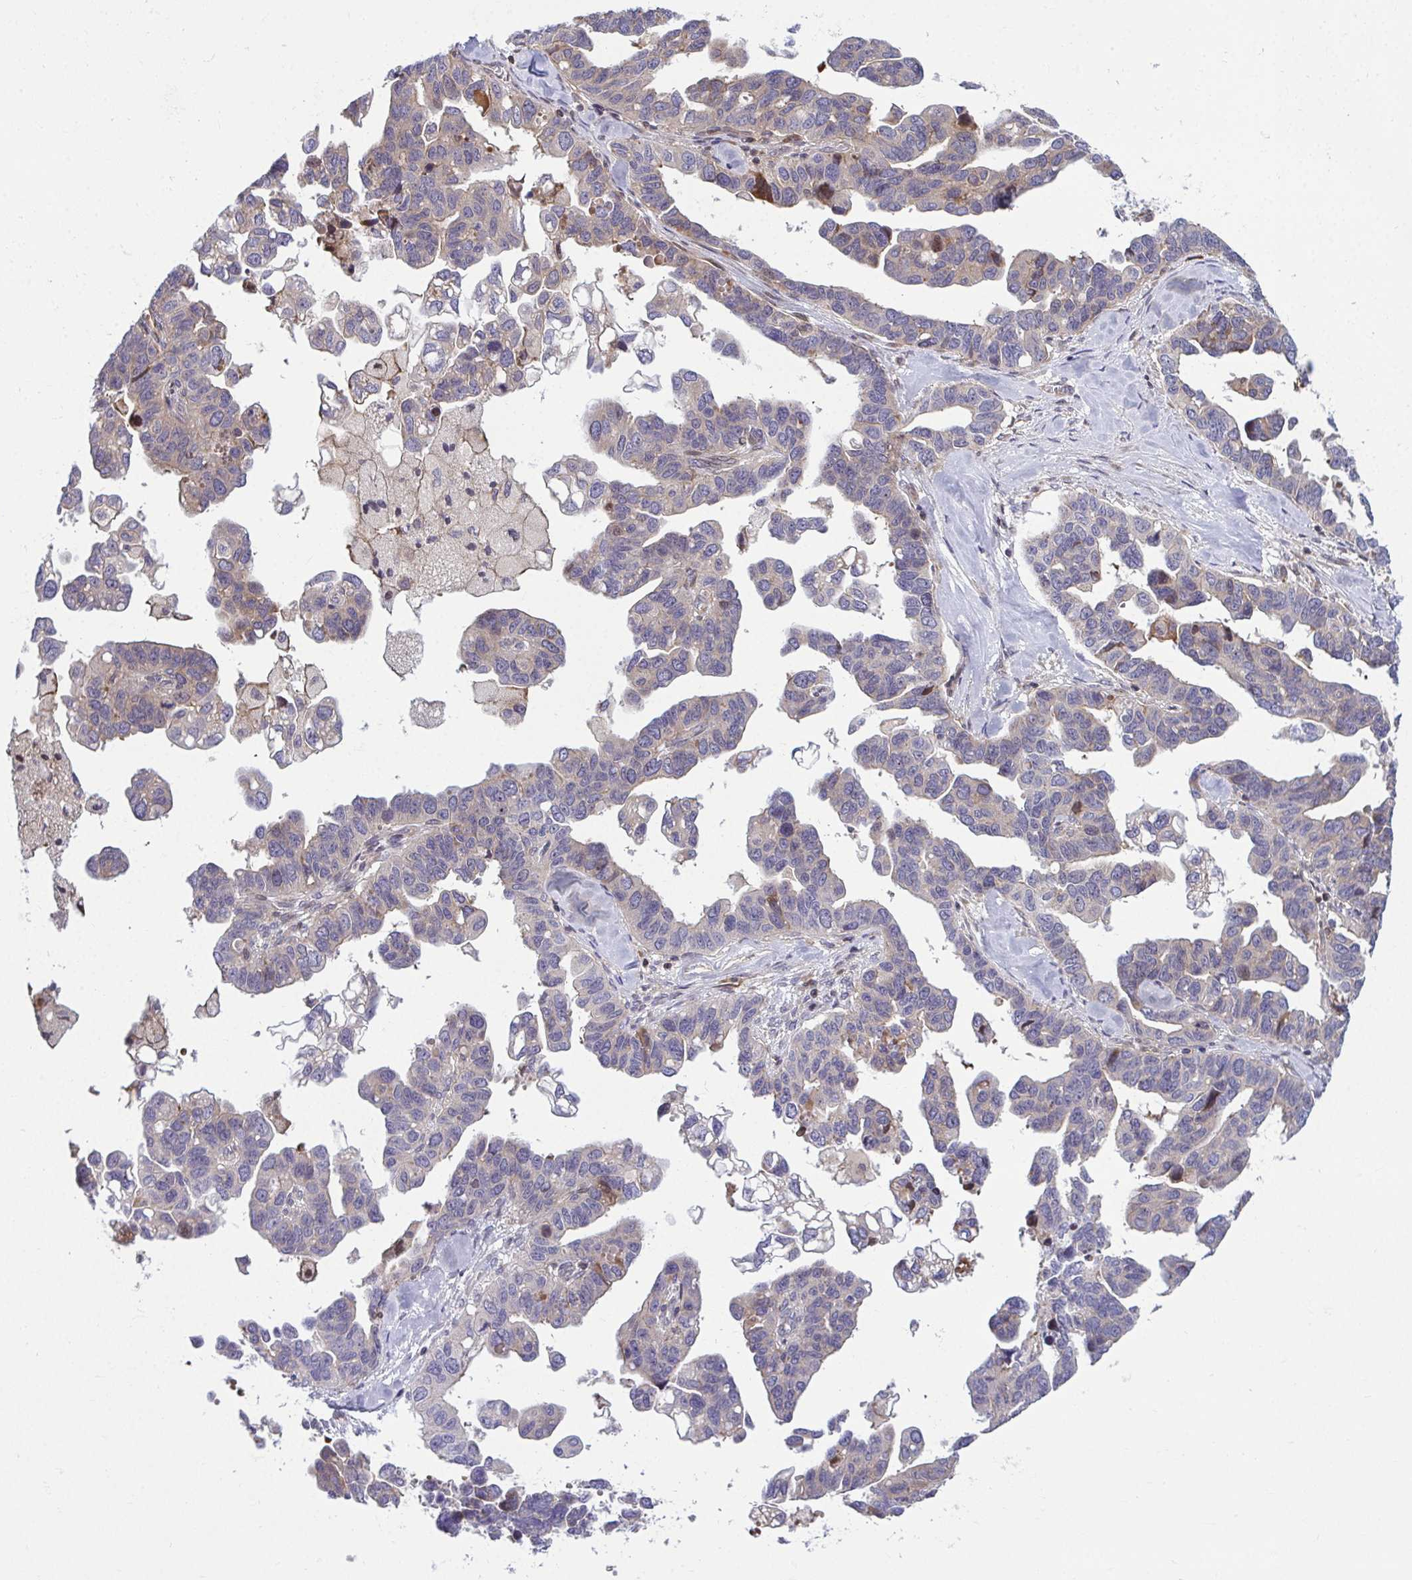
{"staining": {"intensity": "negative", "quantity": "none", "location": "none"}, "tissue": "ovarian cancer", "cell_type": "Tumor cells", "image_type": "cancer", "snomed": [{"axis": "morphology", "description": "Cystadenocarcinoma, serous, NOS"}, {"axis": "topography", "description": "Ovary"}], "caption": "Protein analysis of ovarian serous cystadenocarcinoma reveals no significant positivity in tumor cells.", "gene": "ZSCAN9", "patient": {"sex": "female", "age": 69}}